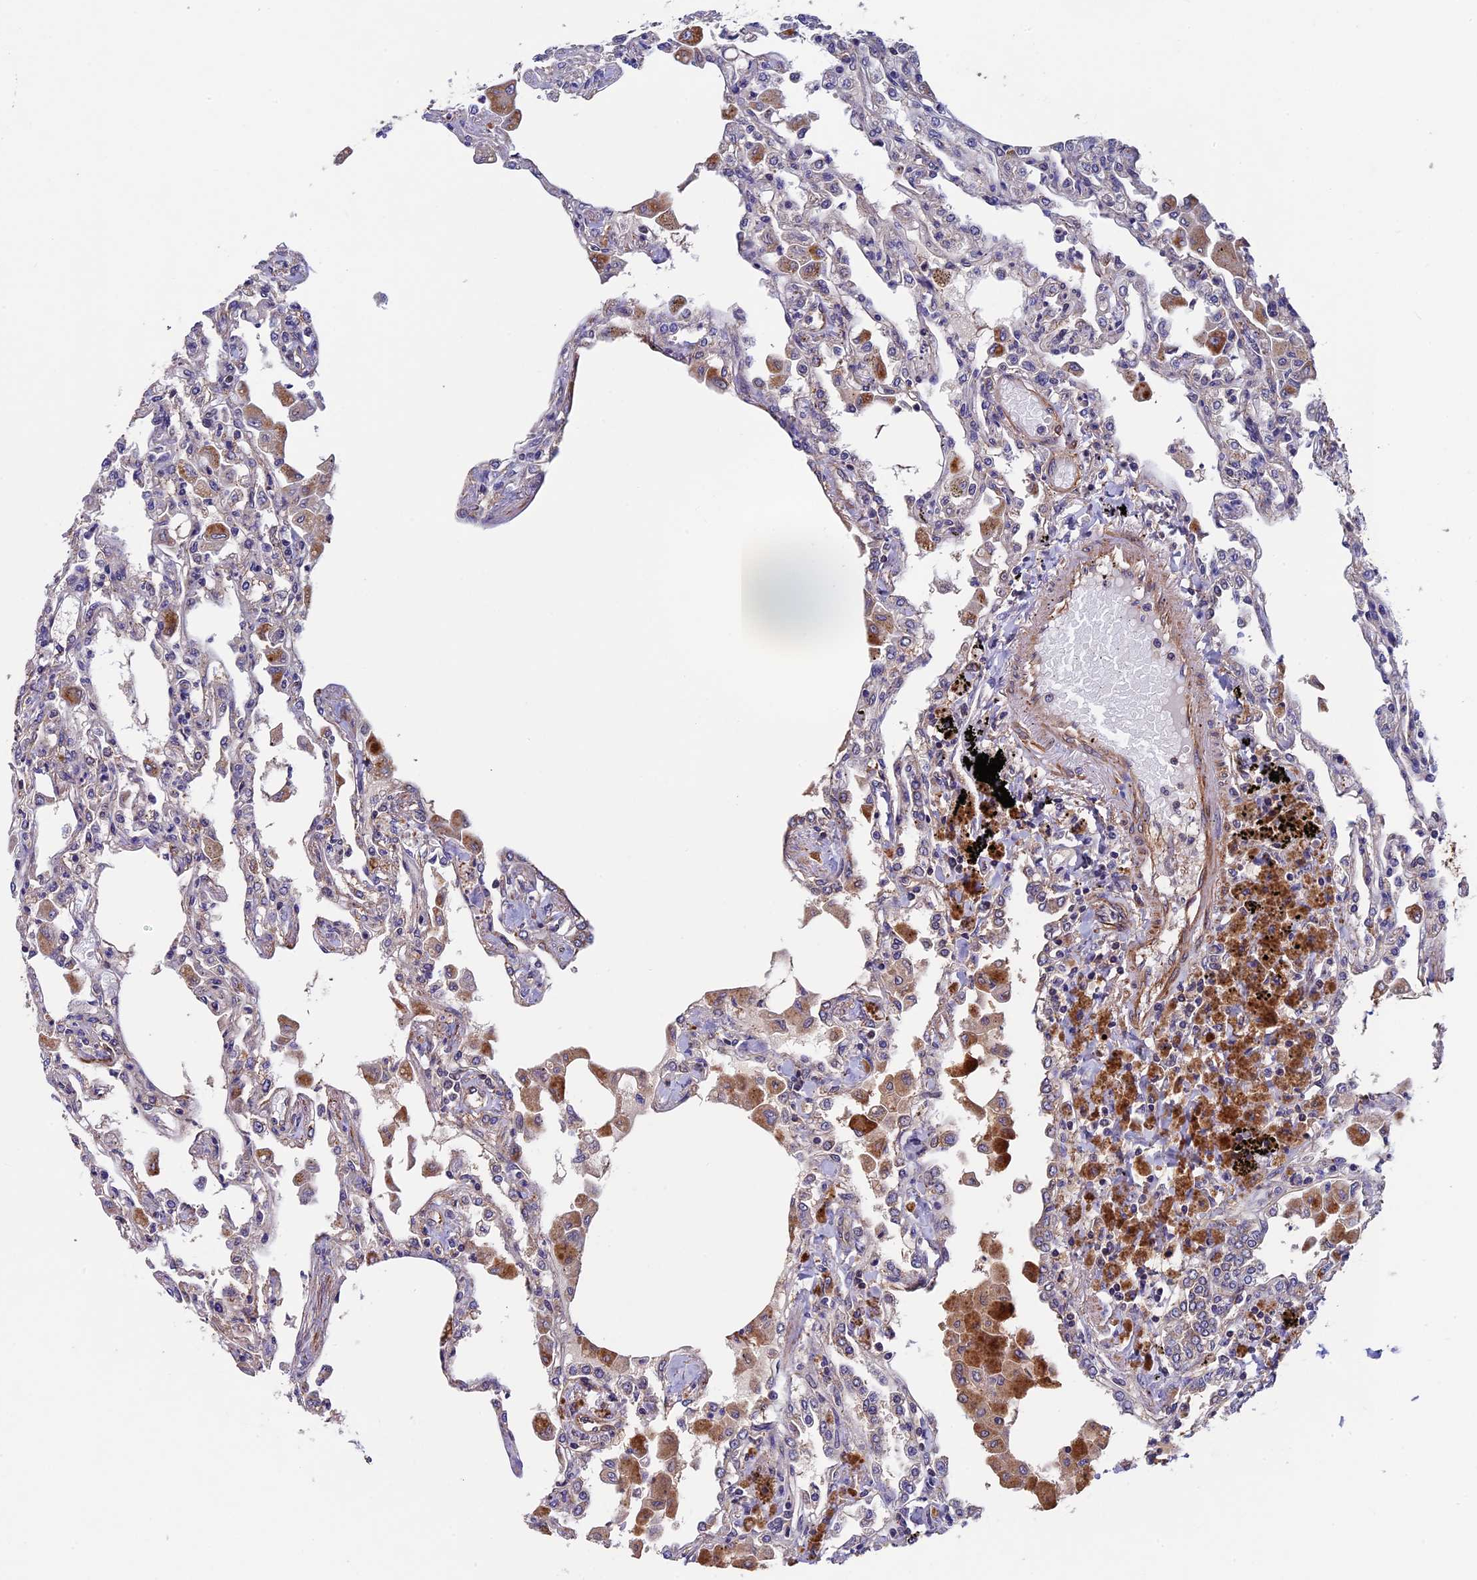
{"staining": {"intensity": "negative", "quantity": "none", "location": "none"}, "tissue": "lung", "cell_type": "Alveolar cells", "image_type": "normal", "snomed": [{"axis": "morphology", "description": "Normal tissue, NOS"}, {"axis": "topography", "description": "Bronchus"}, {"axis": "topography", "description": "Lung"}], "caption": "A histopathology image of human lung is negative for staining in alveolar cells. Nuclei are stained in blue.", "gene": "SLC9A5", "patient": {"sex": "female", "age": 49}}